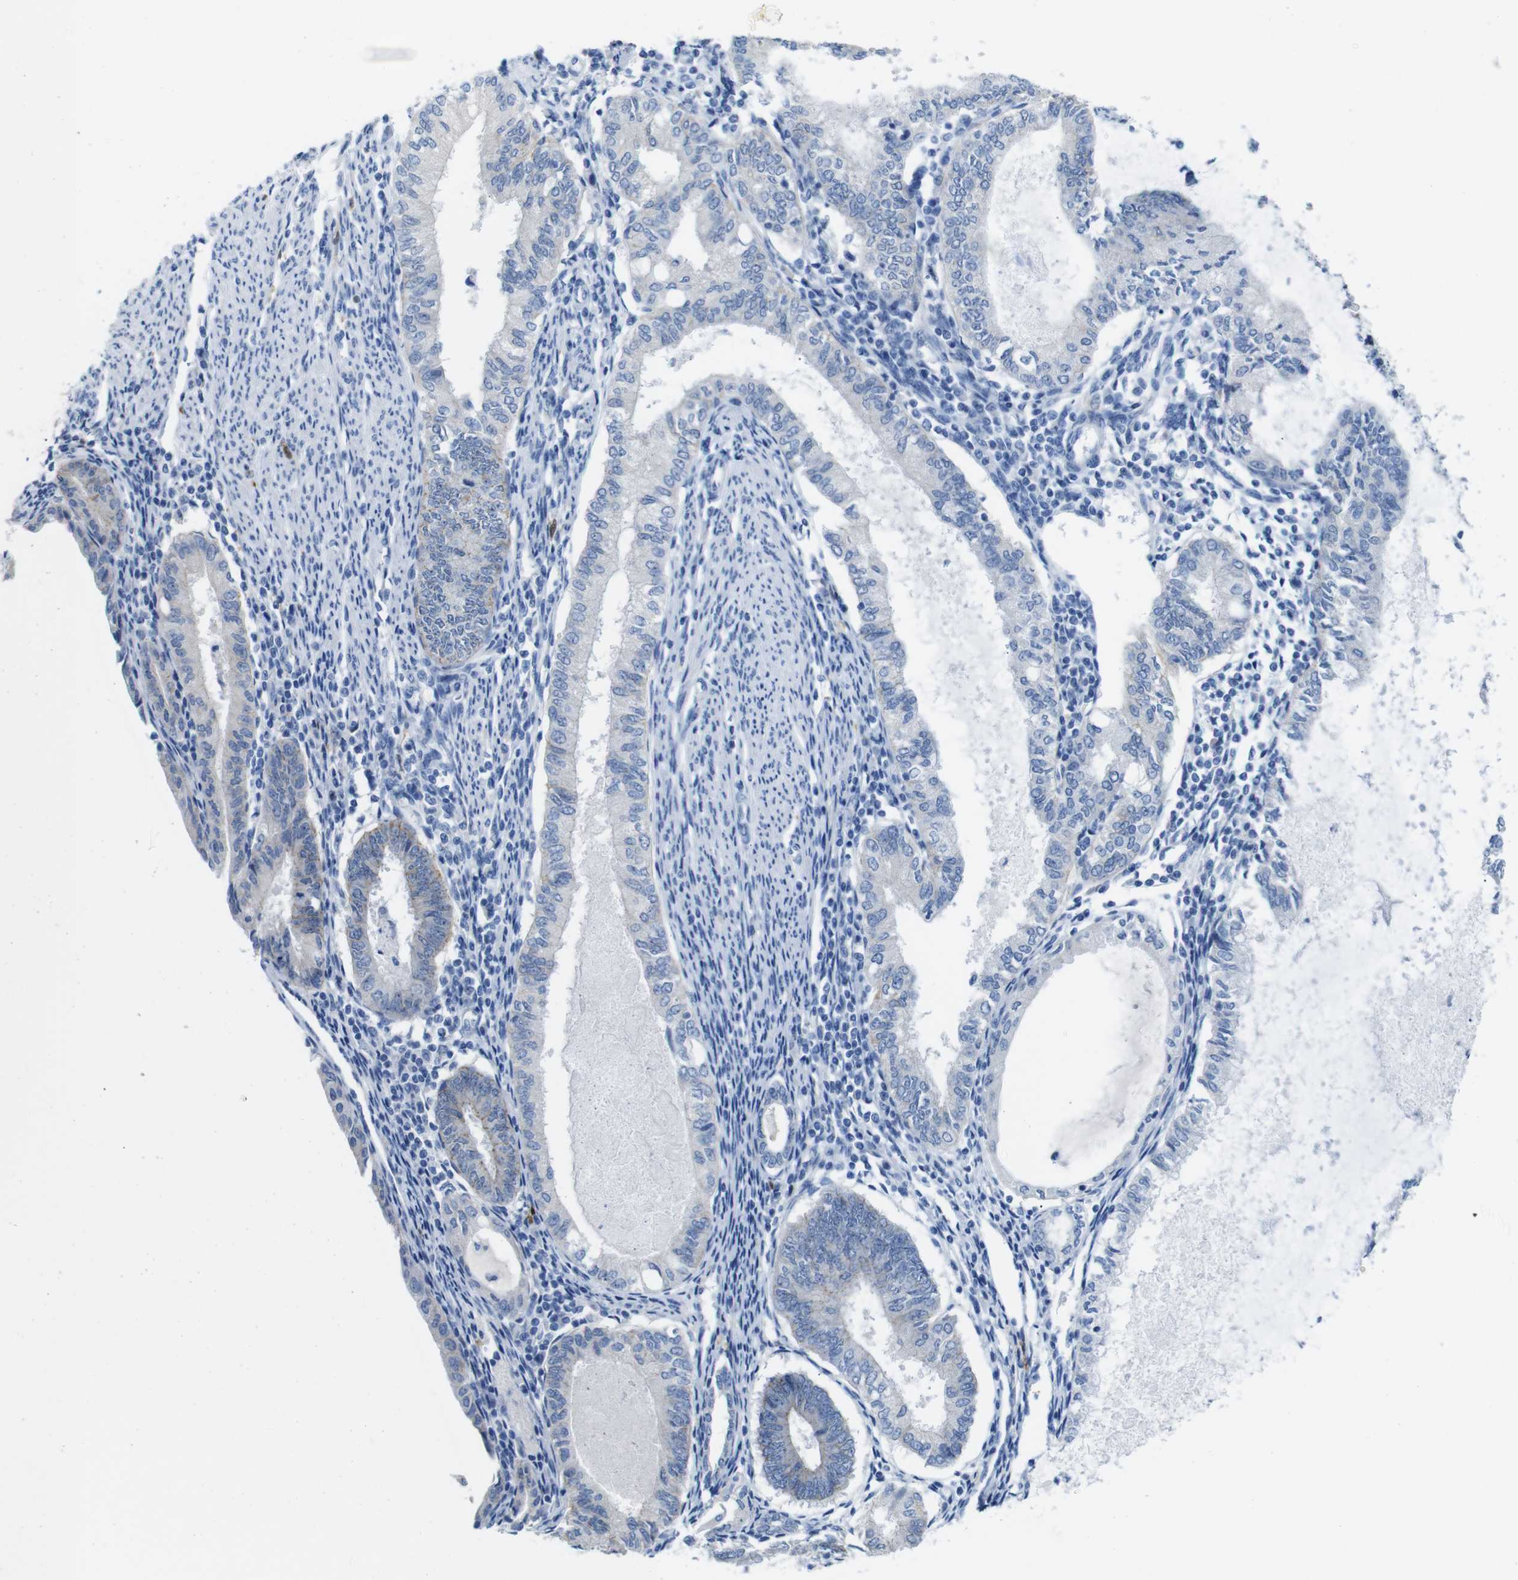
{"staining": {"intensity": "negative", "quantity": "none", "location": "none"}, "tissue": "endometrial cancer", "cell_type": "Tumor cells", "image_type": "cancer", "snomed": [{"axis": "morphology", "description": "Adenocarcinoma, NOS"}, {"axis": "topography", "description": "Endometrium"}], "caption": "The IHC photomicrograph has no significant positivity in tumor cells of endometrial cancer tissue. (DAB (3,3'-diaminobenzidine) immunohistochemistry with hematoxylin counter stain).", "gene": "C1orf210", "patient": {"sex": "female", "age": 86}}